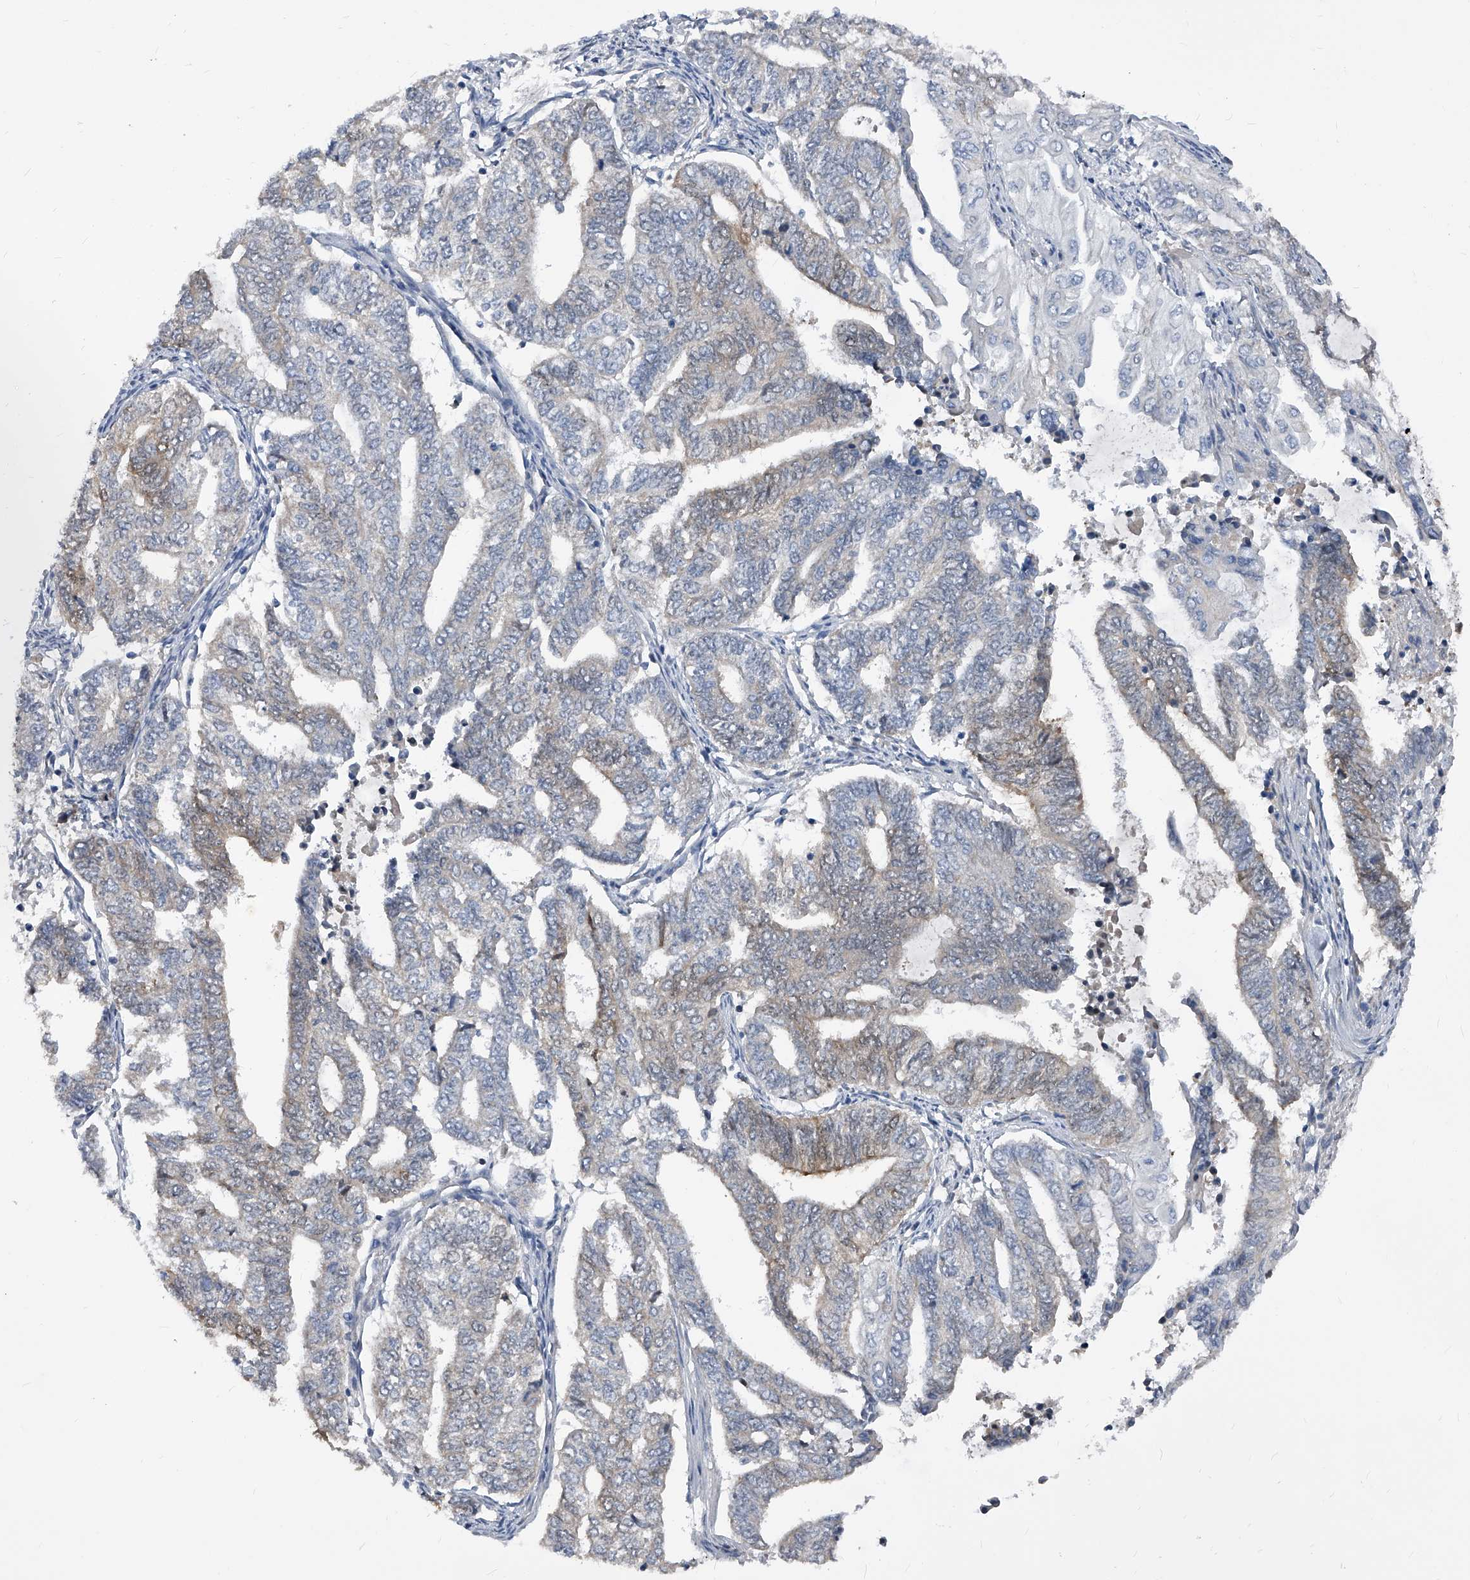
{"staining": {"intensity": "negative", "quantity": "none", "location": "none"}, "tissue": "endometrial cancer", "cell_type": "Tumor cells", "image_type": "cancer", "snomed": [{"axis": "morphology", "description": "Adenocarcinoma, NOS"}, {"axis": "topography", "description": "Uterus"}, {"axis": "topography", "description": "Endometrium"}], "caption": "Tumor cells show no significant protein staining in endometrial cancer.", "gene": "MAP2K6", "patient": {"sex": "female", "age": 70}}